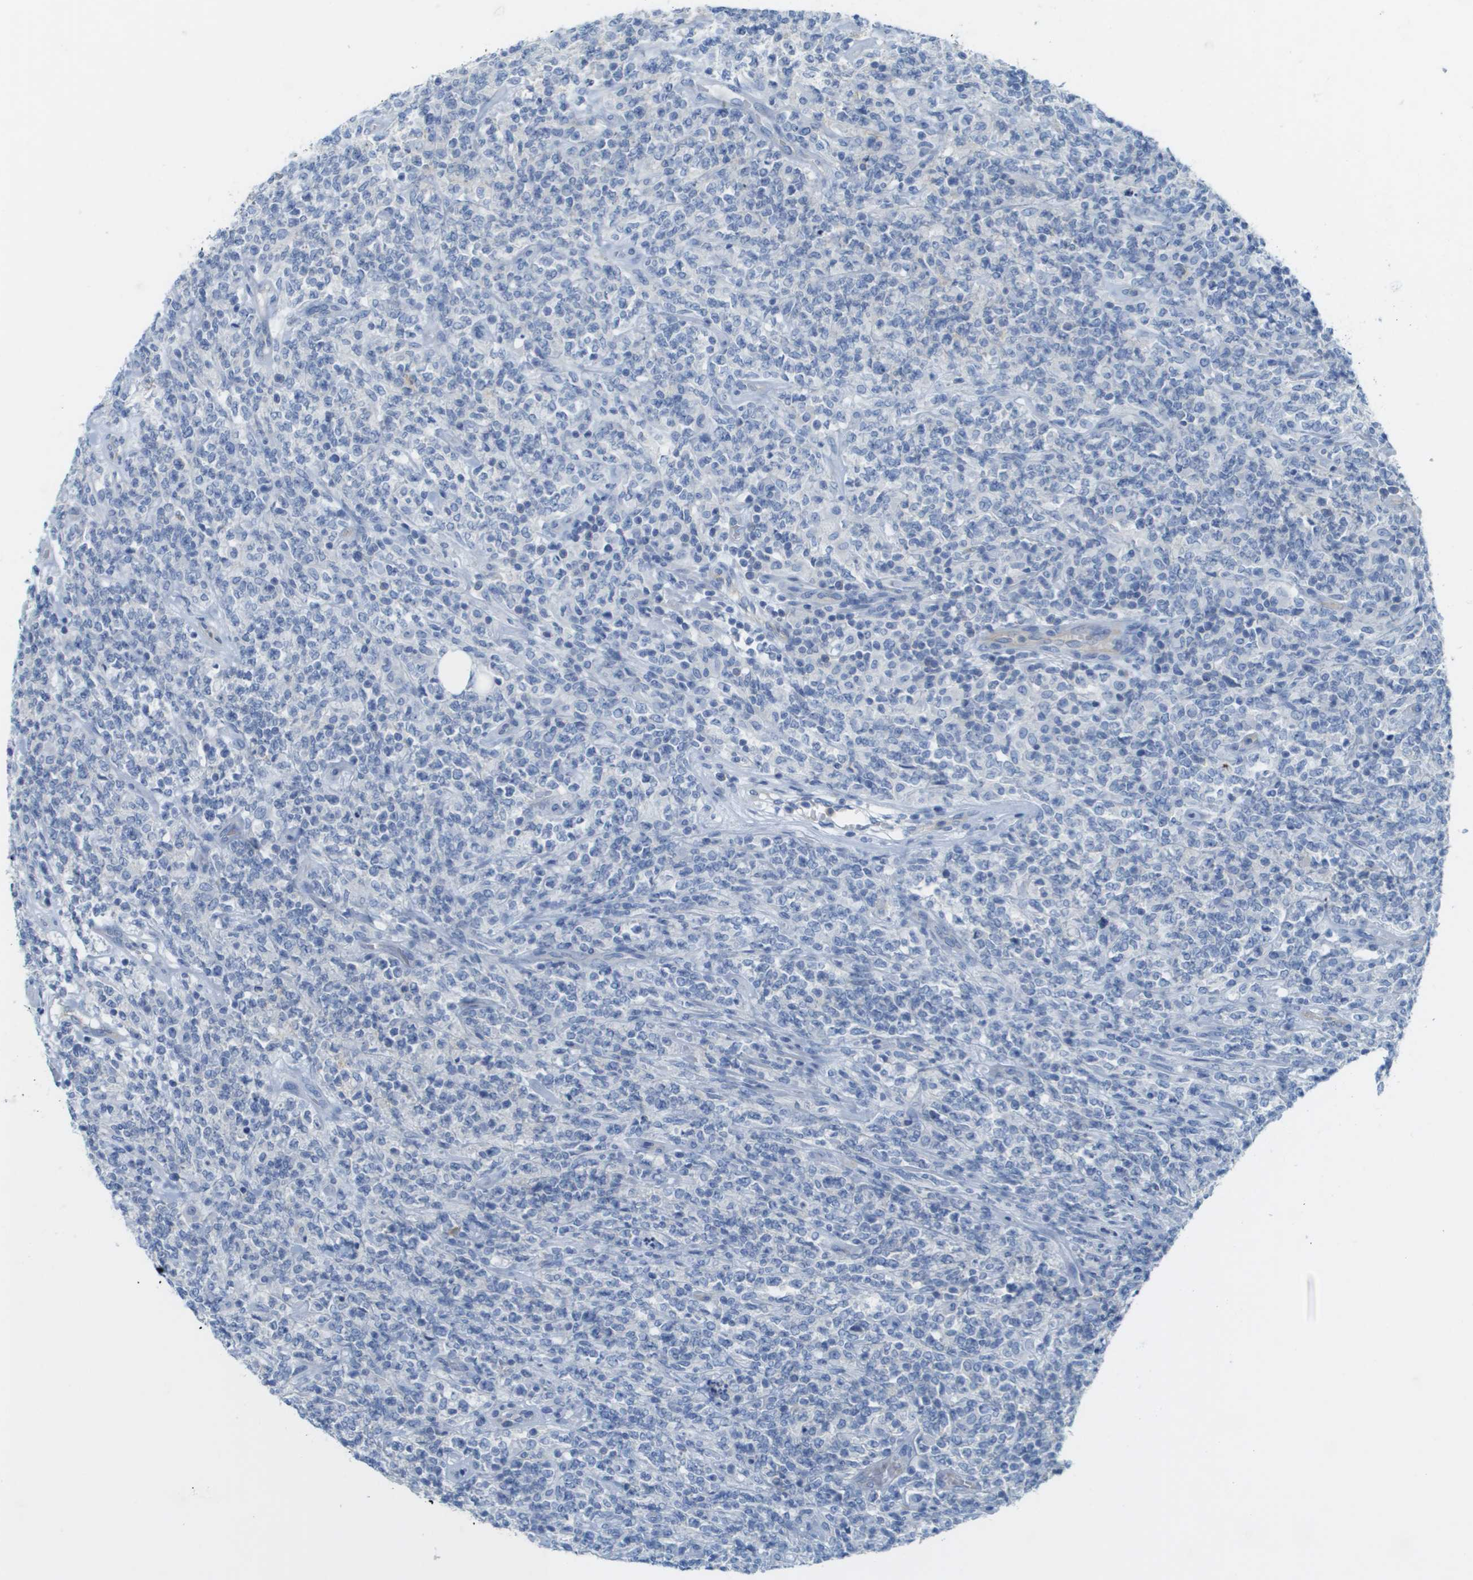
{"staining": {"intensity": "negative", "quantity": "none", "location": "none"}, "tissue": "lymphoma", "cell_type": "Tumor cells", "image_type": "cancer", "snomed": [{"axis": "morphology", "description": "Malignant lymphoma, non-Hodgkin's type, High grade"}, {"axis": "topography", "description": "Soft tissue"}], "caption": "This is a image of IHC staining of malignant lymphoma, non-Hodgkin's type (high-grade), which shows no positivity in tumor cells.", "gene": "CD46", "patient": {"sex": "male", "age": 18}}